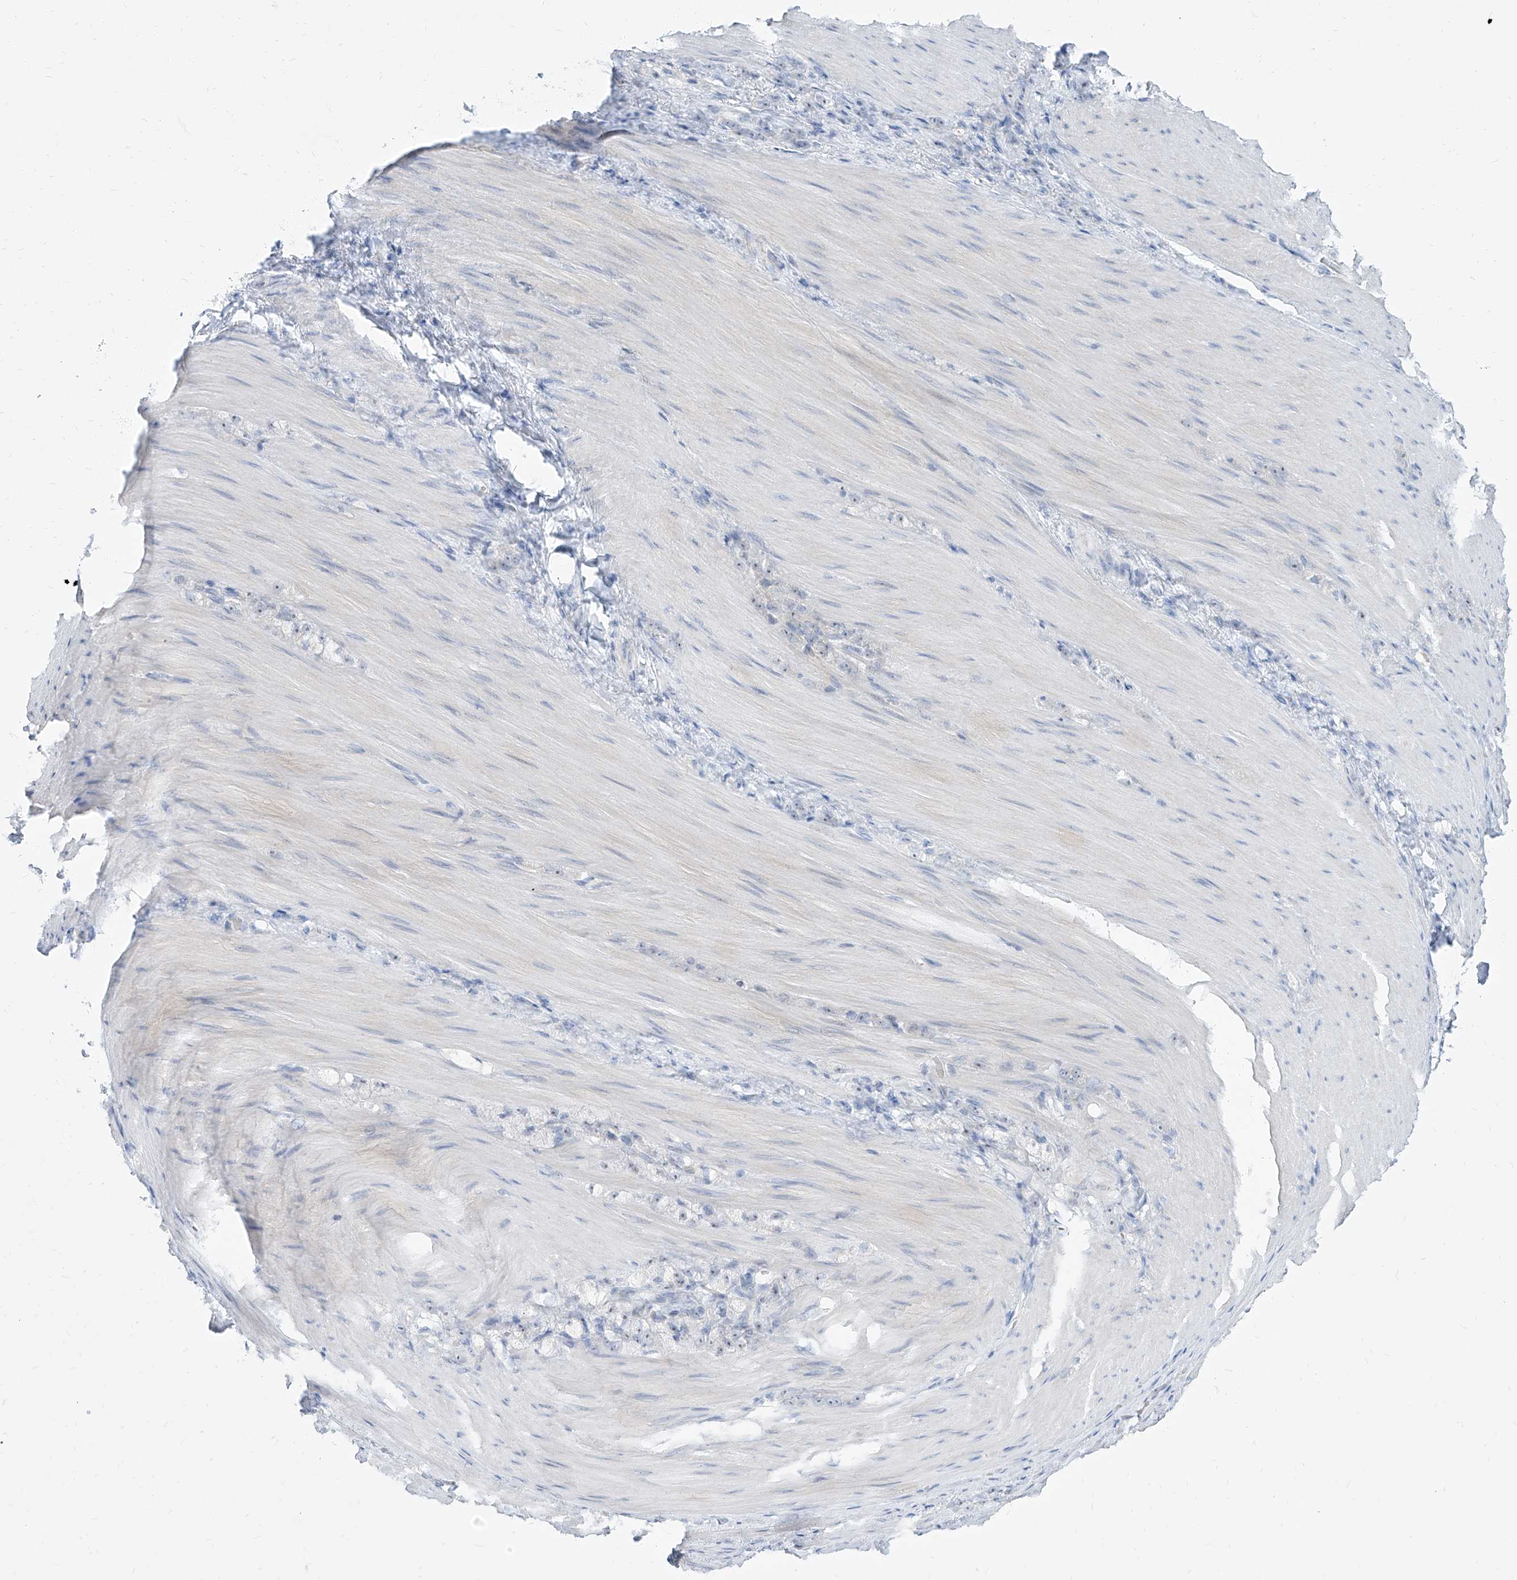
{"staining": {"intensity": "negative", "quantity": "none", "location": "none"}, "tissue": "stomach cancer", "cell_type": "Tumor cells", "image_type": "cancer", "snomed": [{"axis": "morphology", "description": "Normal tissue, NOS"}, {"axis": "morphology", "description": "Adenocarcinoma, NOS"}, {"axis": "topography", "description": "Stomach"}], "caption": "Immunohistochemical staining of human adenocarcinoma (stomach) reveals no significant expression in tumor cells.", "gene": "TXLNB", "patient": {"sex": "male", "age": 82}}